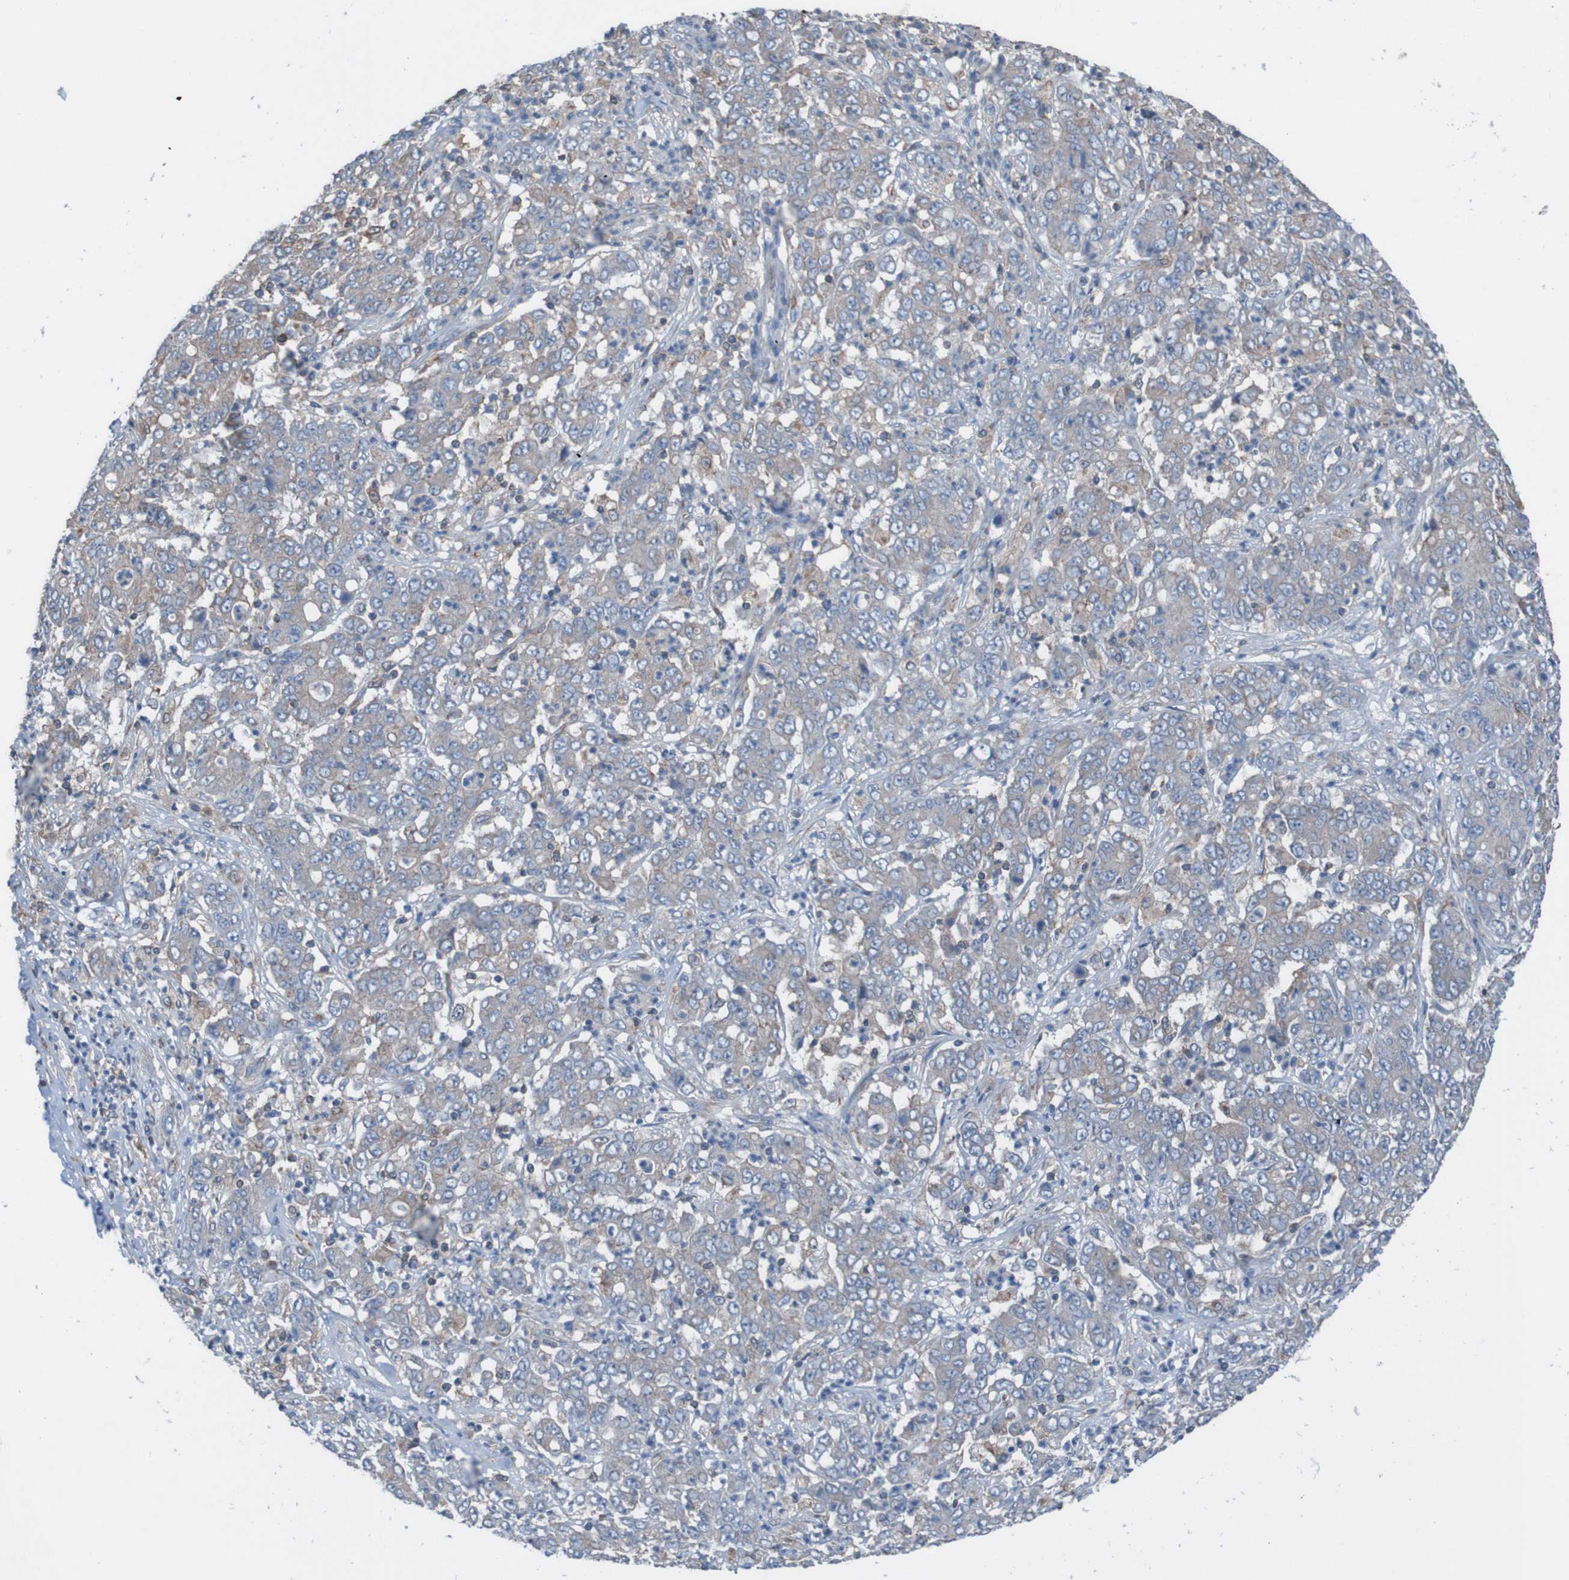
{"staining": {"intensity": "moderate", "quantity": "<25%", "location": "cytoplasmic/membranous"}, "tissue": "stomach cancer", "cell_type": "Tumor cells", "image_type": "cancer", "snomed": [{"axis": "morphology", "description": "Adenocarcinoma, NOS"}, {"axis": "topography", "description": "Stomach, lower"}], "caption": "Immunohistochemistry of stomach cancer (adenocarcinoma) reveals low levels of moderate cytoplasmic/membranous expression in approximately <25% of tumor cells. (Stains: DAB (3,3'-diaminobenzidine) in brown, nuclei in blue, Microscopy: brightfield microscopy at high magnification).", "gene": "MINAR1", "patient": {"sex": "female", "age": 71}}